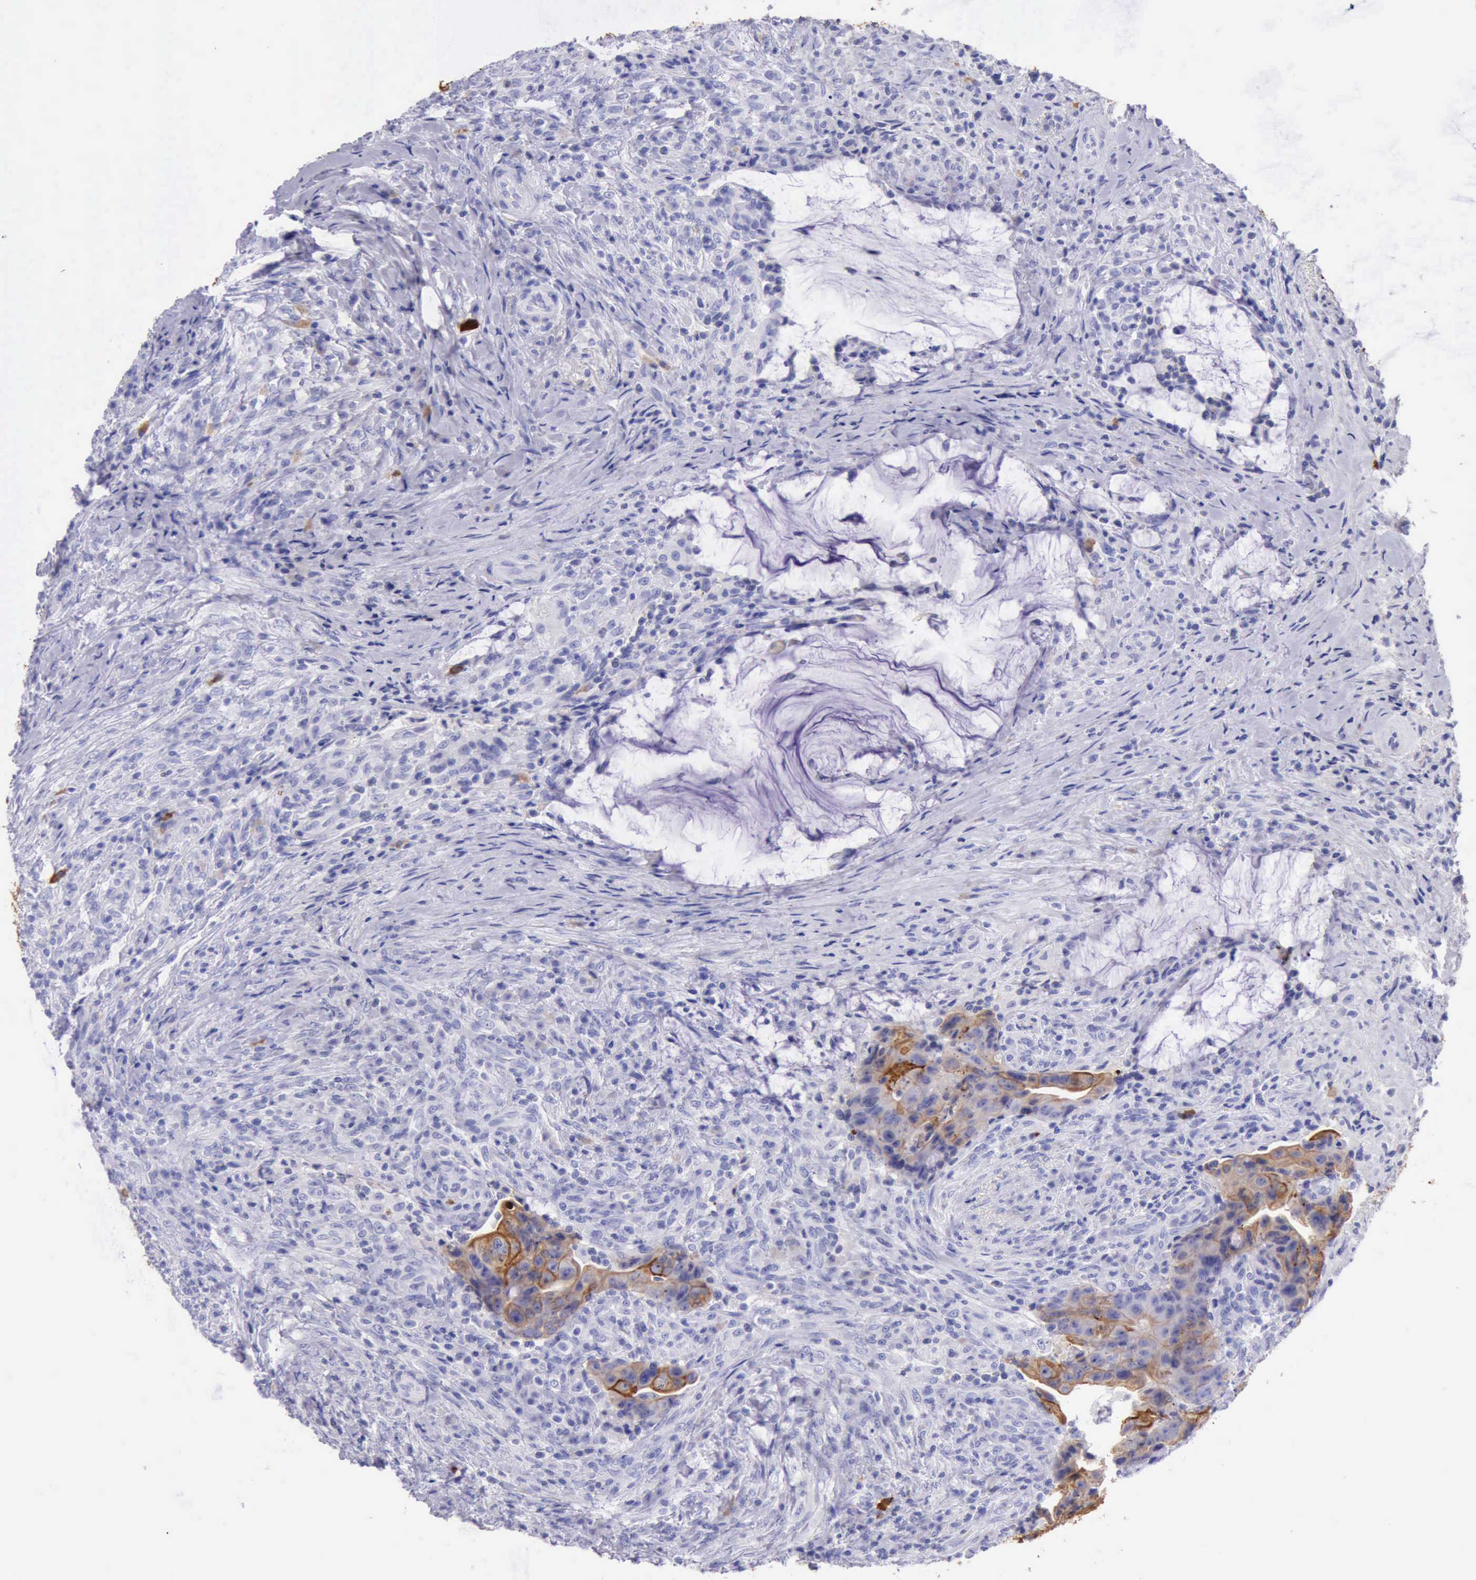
{"staining": {"intensity": "moderate", "quantity": ">75%", "location": "cytoplasmic/membranous"}, "tissue": "colorectal cancer", "cell_type": "Tumor cells", "image_type": "cancer", "snomed": [{"axis": "morphology", "description": "Adenocarcinoma, NOS"}, {"axis": "topography", "description": "Rectum"}], "caption": "This photomicrograph shows adenocarcinoma (colorectal) stained with immunohistochemistry to label a protein in brown. The cytoplasmic/membranous of tumor cells show moderate positivity for the protein. Nuclei are counter-stained blue.", "gene": "KRT8", "patient": {"sex": "female", "age": 71}}